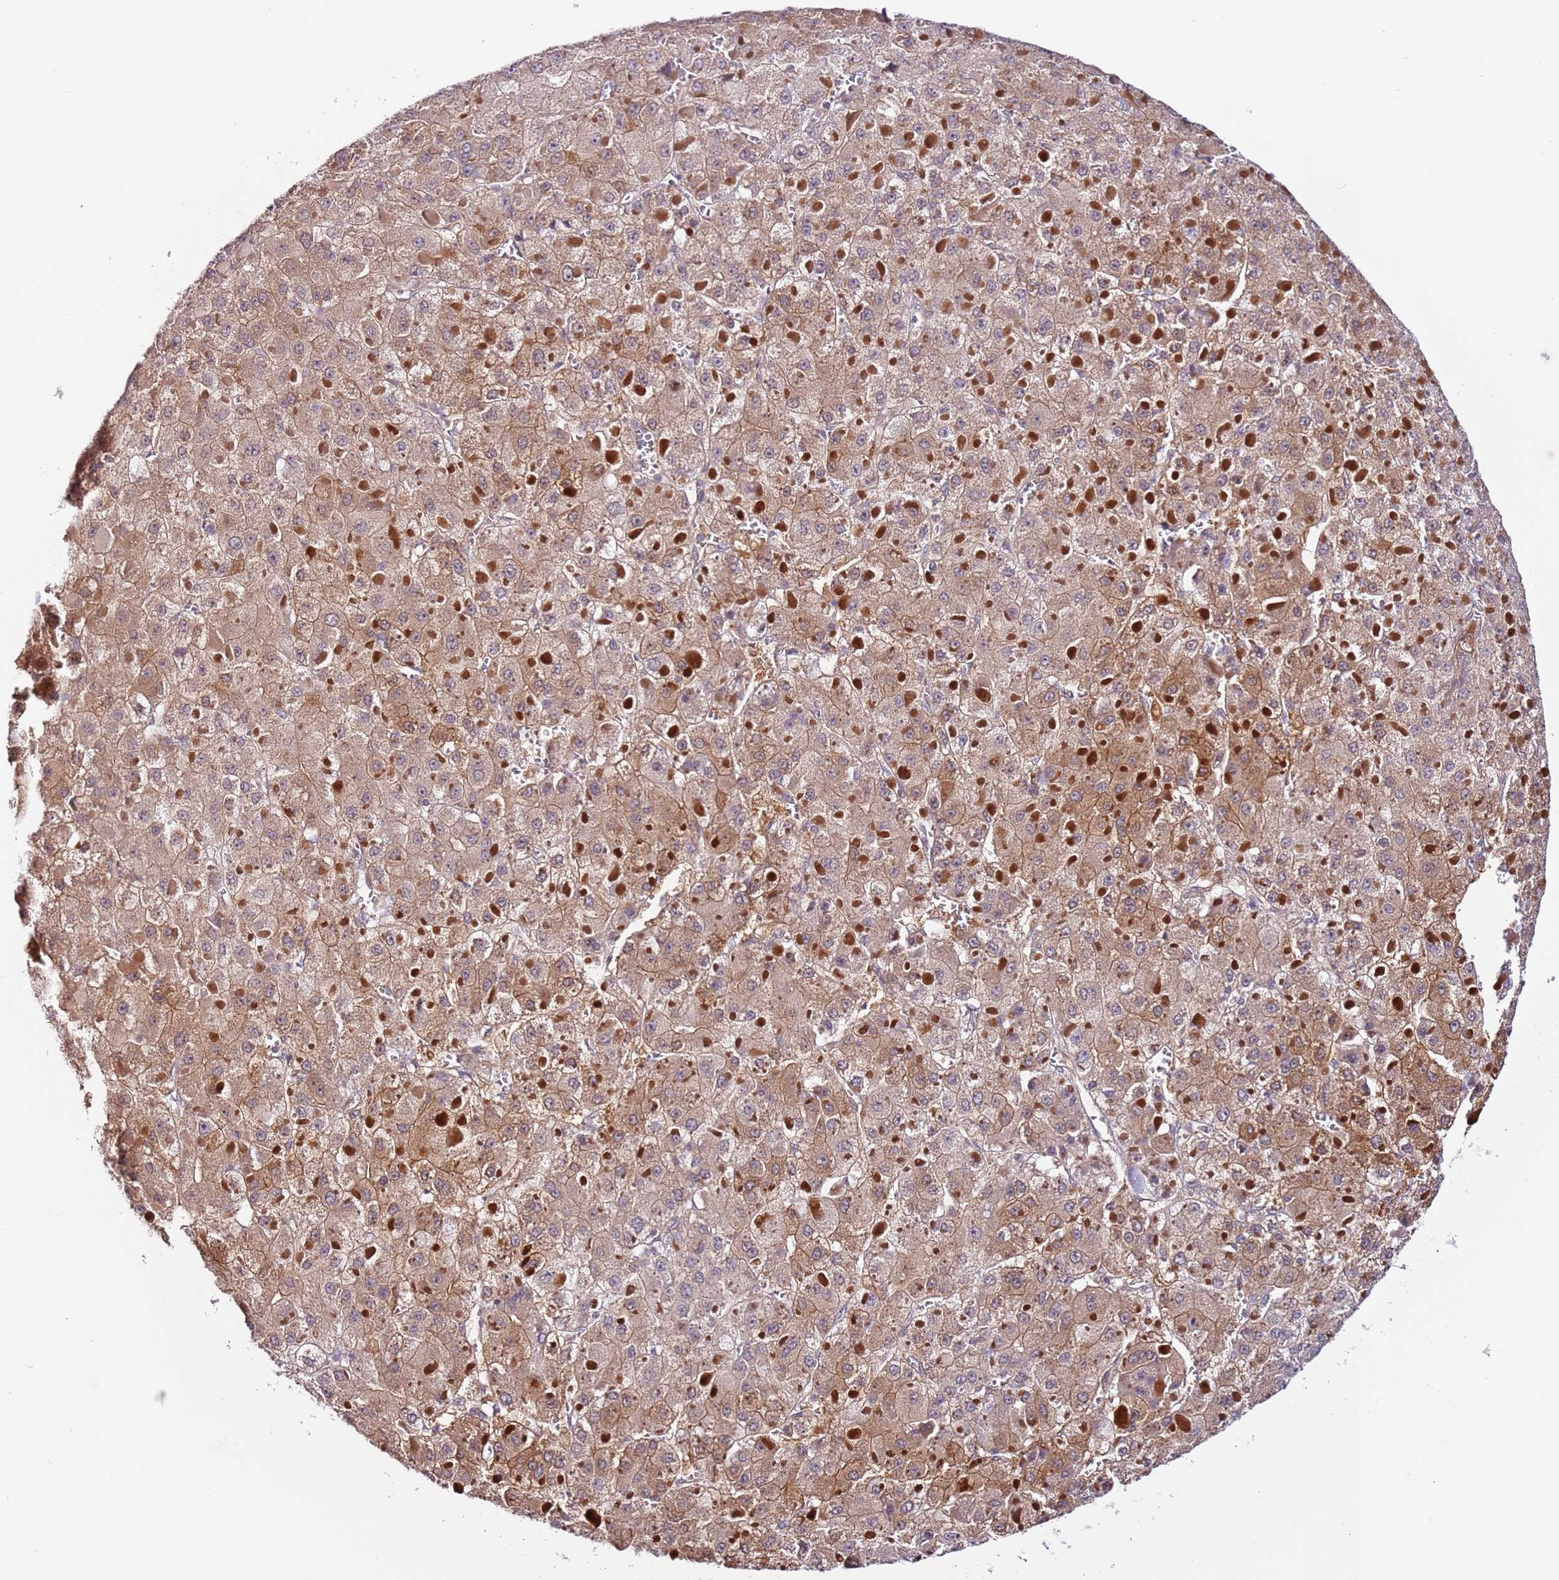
{"staining": {"intensity": "moderate", "quantity": ">75%", "location": "cytoplasmic/membranous"}, "tissue": "liver cancer", "cell_type": "Tumor cells", "image_type": "cancer", "snomed": [{"axis": "morphology", "description": "Carcinoma, Hepatocellular, NOS"}, {"axis": "topography", "description": "Liver"}], "caption": "A brown stain labels moderate cytoplasmic/membranous staining of a protein in human liver cancer tumor cells. Nuclei are stained in blue.", "gene": "MTG2", "patient": {"sex": "female", "age": 73}}